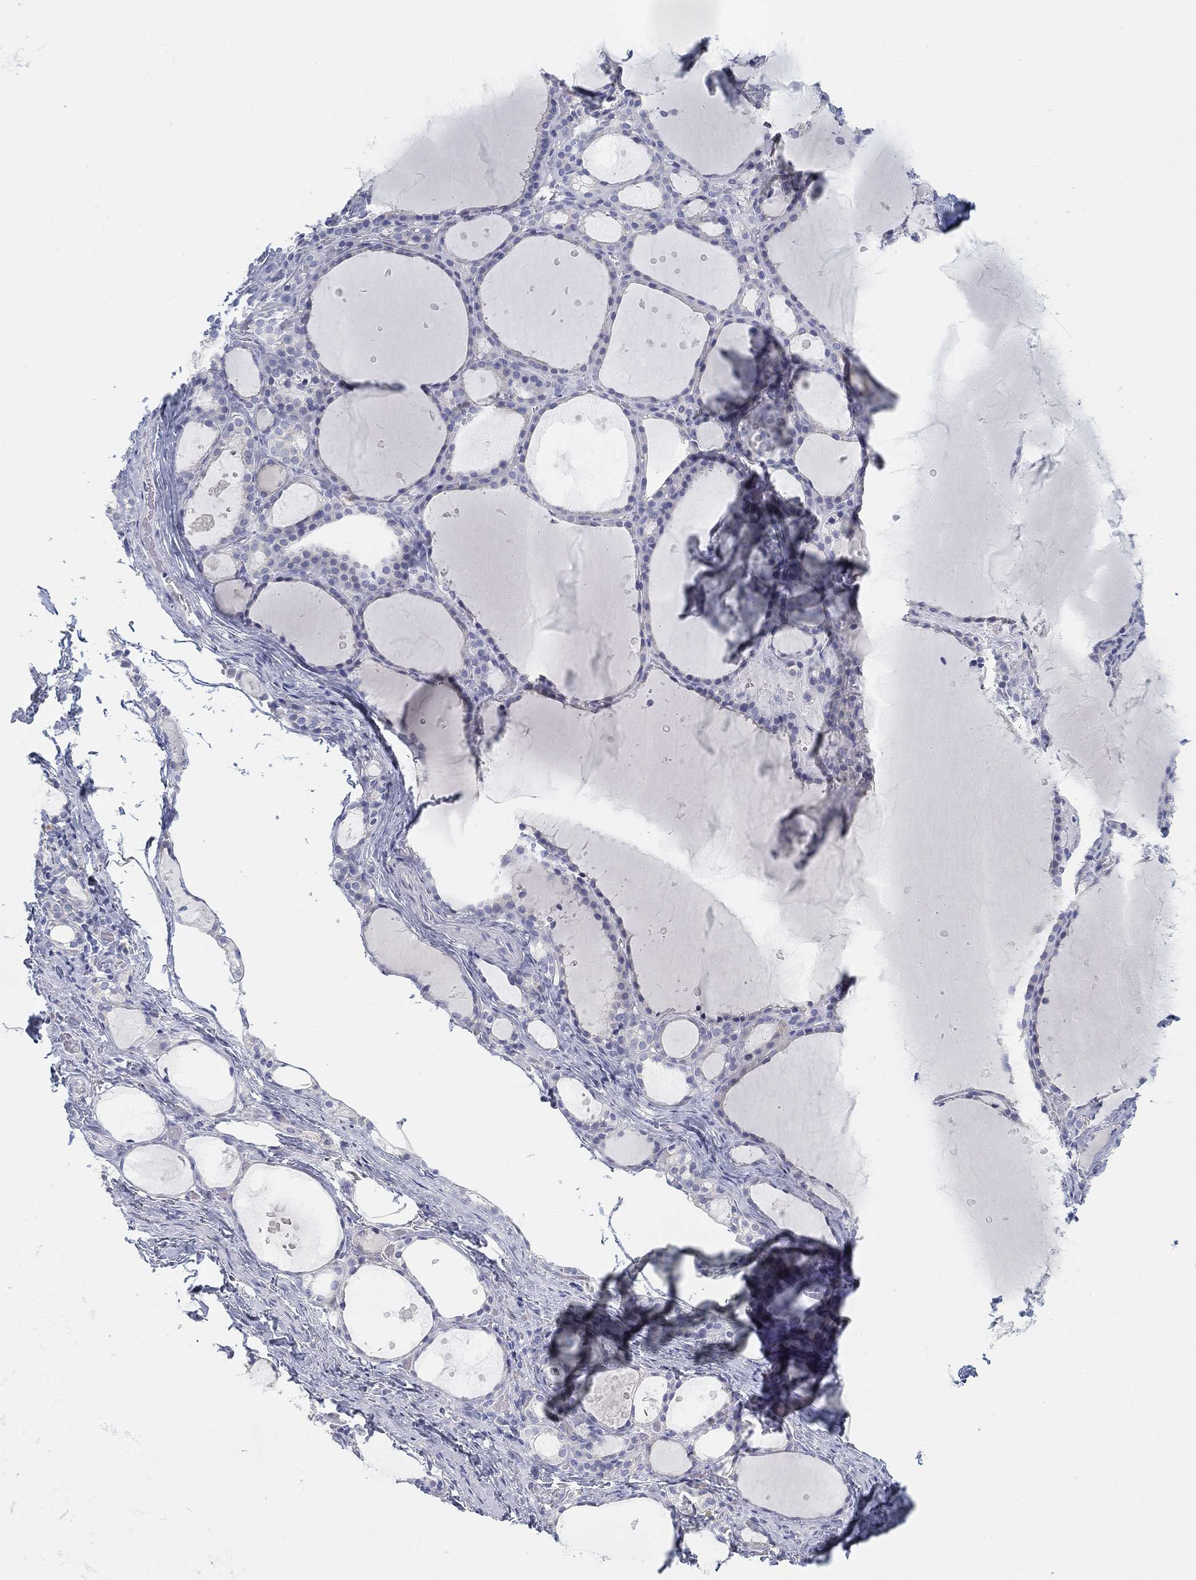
{"staining": {"intensity": "negative", "quantity": "none", "location": "none"}, "tissue": "thyroid gland", "cell_type": "Glandular cells", "image_type": "normal", "snomed": [{"axis": "morphology", "description": "Normal tissue, NOS"}, {"axis": "topography", "description": "Thyroid gland"}], "caption": "Immunohistochemical staining of benign human thyroid gland displays no significant staining in glandular cells.", "gene": "GCNA", "patient": {"sex": "male", "age": 68}}